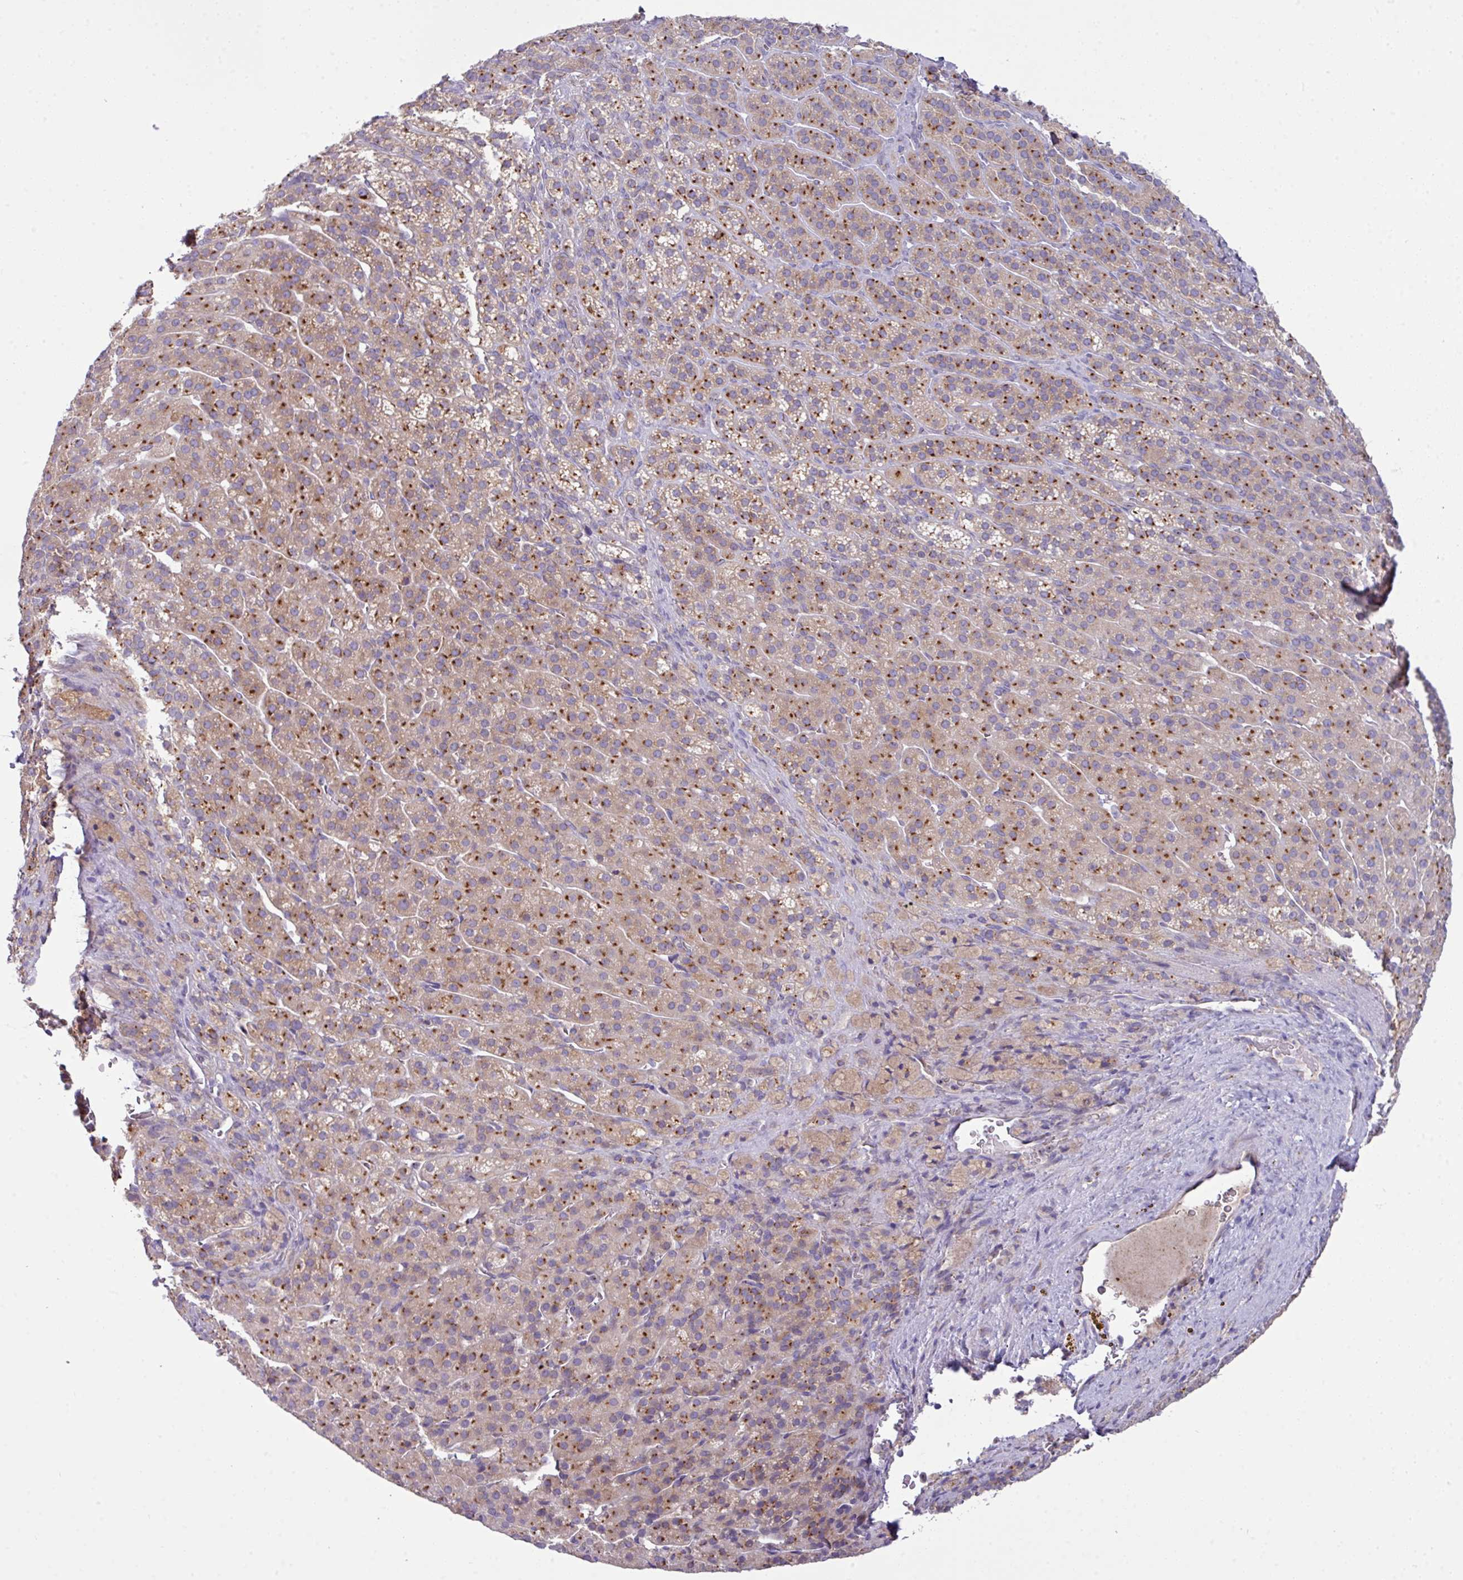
{"staining": {"intensity": "moderate", "quantity": "25%-75%", "location": "cytoplasmic/membranous"}, "tissue": "adrenal gland", "cell_type": "Glandular cells", "image_type": "normal", "snomed": [{"axis": "morphology", "description": "Normal tissue, NOS"}, {"axis": "topography", "description": "Adrenal gland"}], "caption": "Benign adrenal gland was stained to show a protein in brown. There is medium levels of moderate cytoplasmic/membranous staining in approximately 25%-75% of glandular cells.", "gene": "VTI1A", "patient": {"sex": "female", "age": 41}}